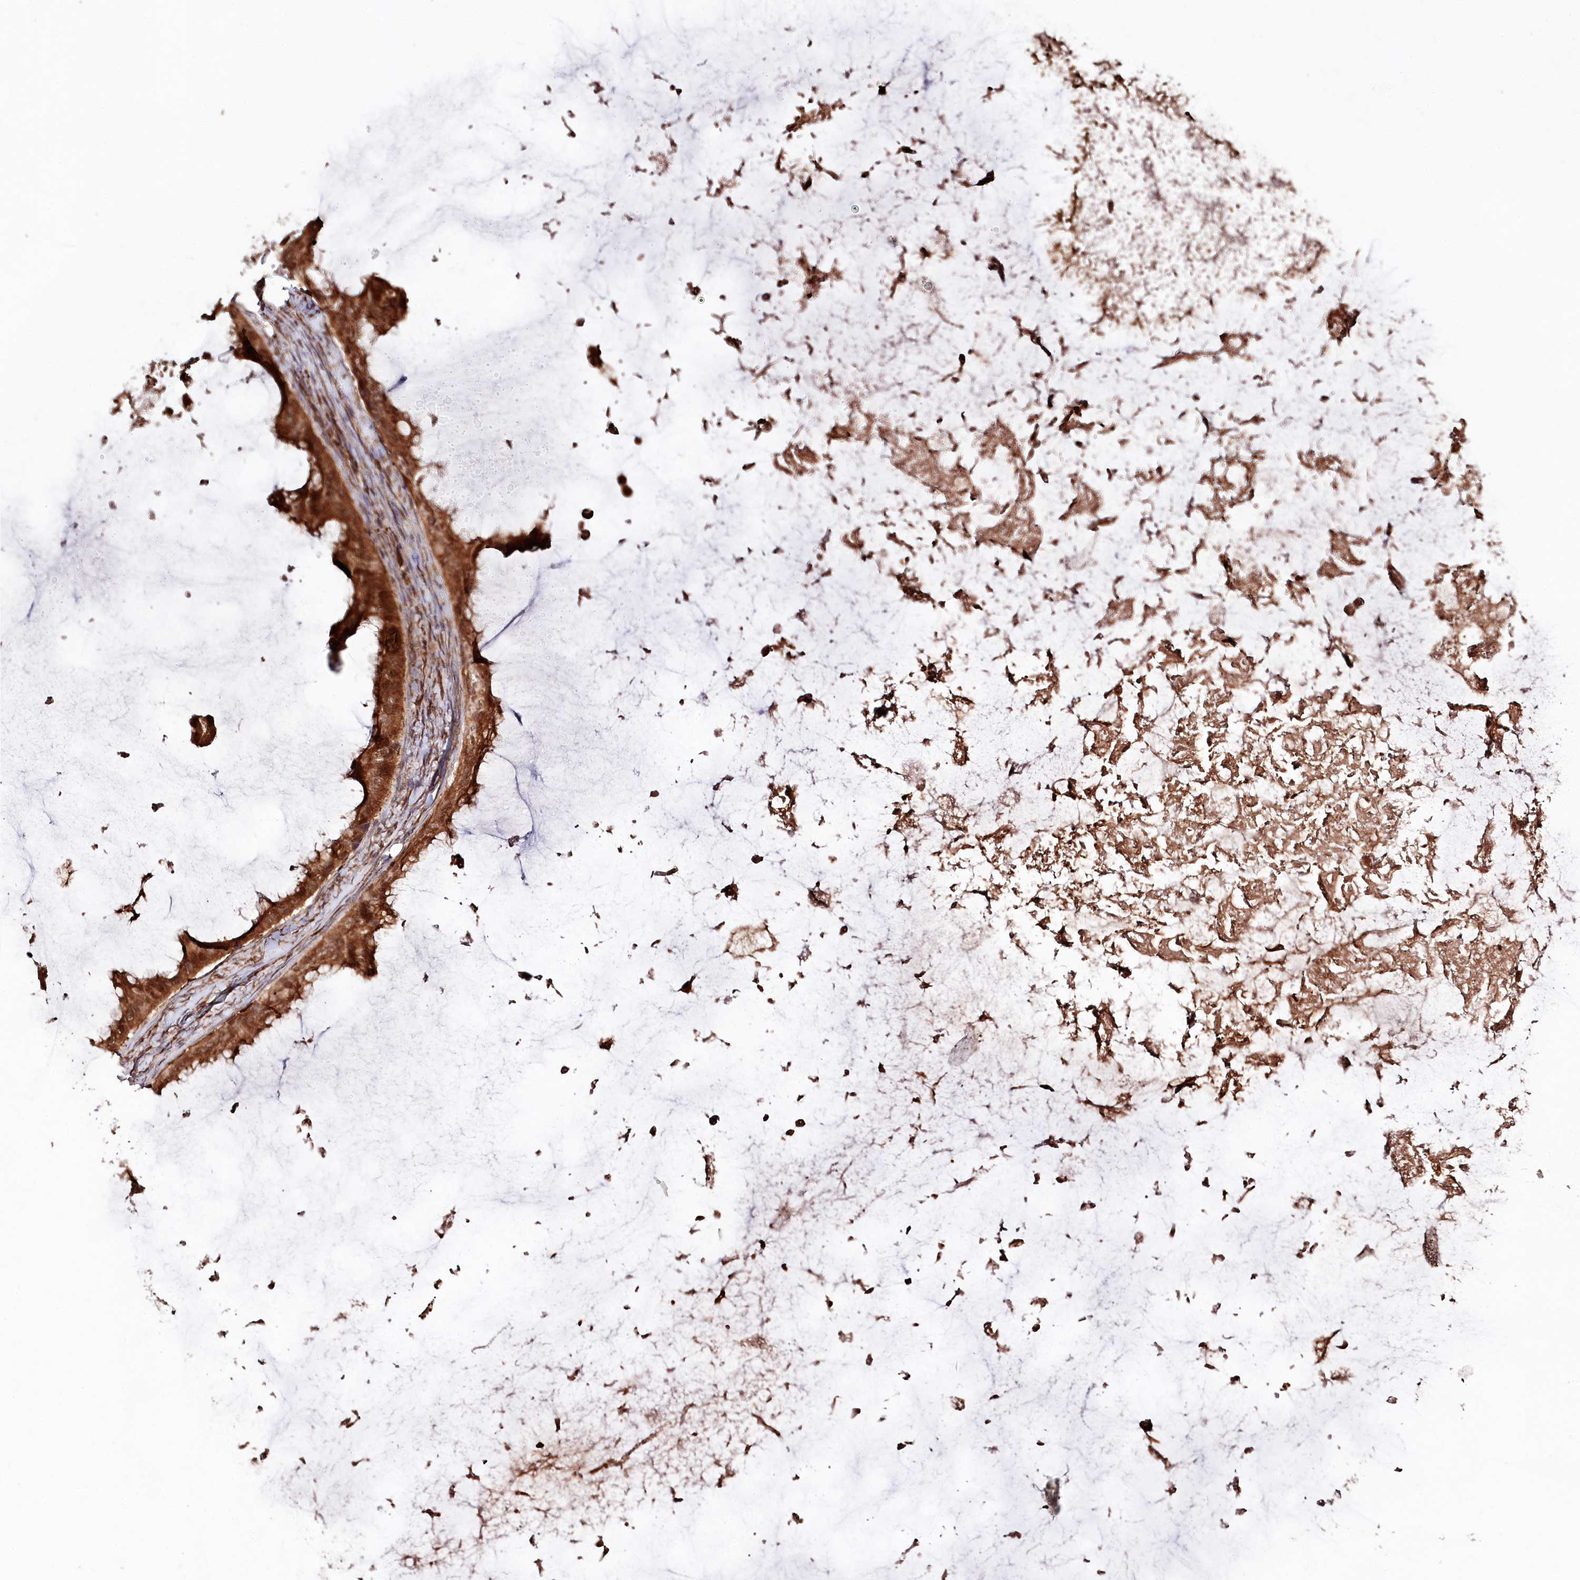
{"staining": {"intensity": "strong", "quantity": ">75%", "location": "cytoplasmic/membranous"}, "tissue": "ovarian cancer", "cell_type": "Tumor cells", "image_type": "cancer", "snomed": [{"axis": "morphology", "description": "Cystadenocarcinoma, mucinous, NOS"}, {"axis": "topography", "description": "Ovary"}], "caption": "Immunohistochemical staining of human ovarian cancer shows strong cytoplasmic/membranous protein positivity in about >75% of tumor cells.", "gene": "ULK2", "patient": {"sex": "female", "age": 61}}